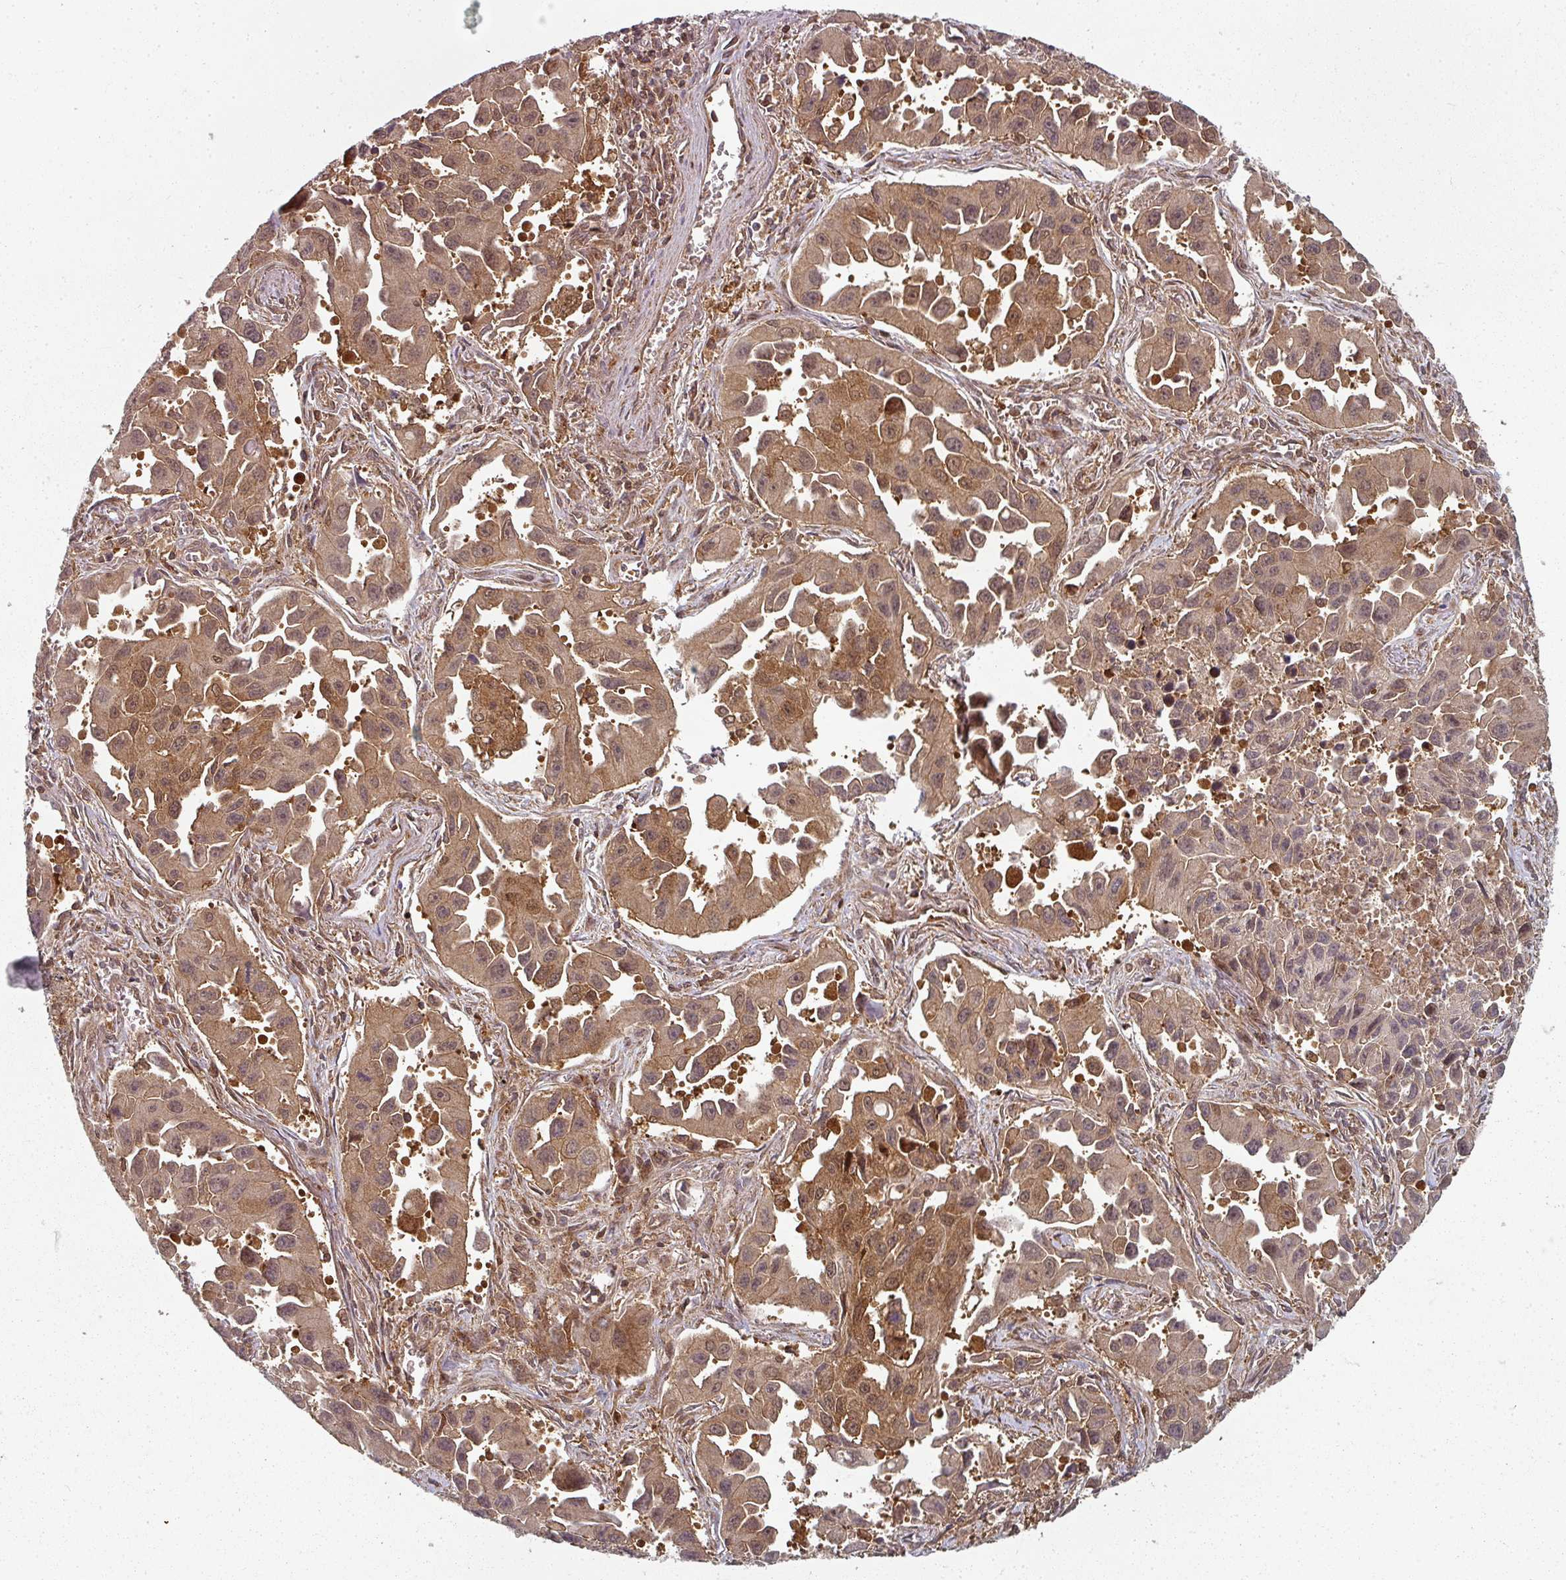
{"staining": {"intensity": "moderate", "quantity": ">75%", "location": "cytoplasmic/membranous"}, "tissue": "lung cancer", "cell_type": "Tumor cells", "image_type": "cancer", "snomed": [{"axis": "morphology", "description": "Adenocarcinoma, NOS"}, {"axis": "topography", "description": "Lung"}], "caption": "Tumor cells exhibit medium levels of moderate cytoplasmic/membranous expression in about >75% of cells in adenocarcinoma (lung).", "gene": "CLIC1", "patient": {"sex": "male", "age": 66}}